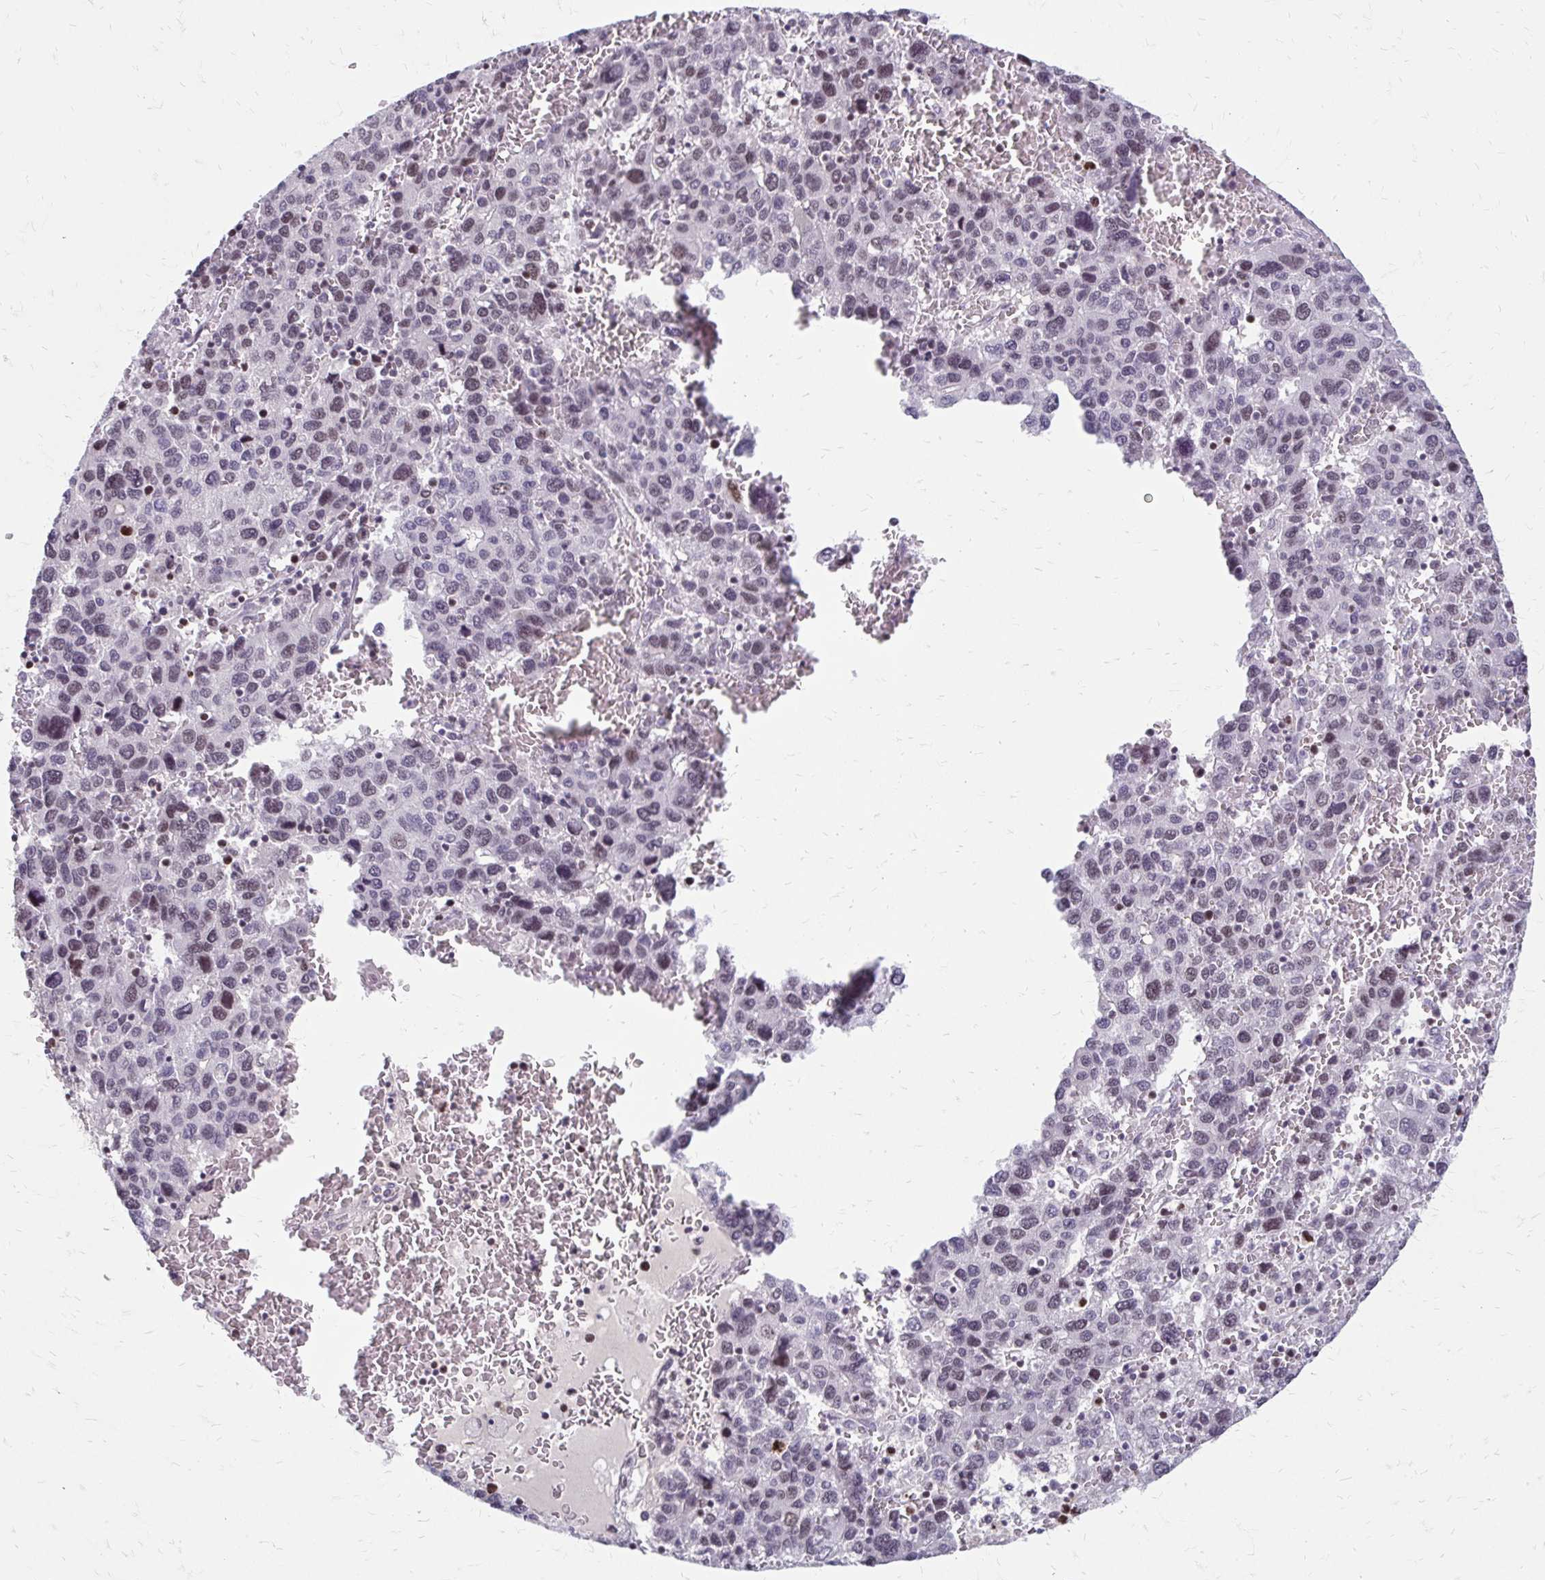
{"staining": {"intensity": "weak", "quantity": "25%-75%", "location": "nuclear"}, "tissue": "liver cancer", "cell_type": "Tumor cells", "image_type": "cancer", "snomed": [{"axis": "morphology", "description": "Carcinoma, Hepatocellular, NOS"}, {"axis": "topography", "description": "Liver"}], "caption": "IHC staining of liver cancer, which demonstrates low levels of weak nuclear positivity in approximately 25%-75% of tumor cells indicating weak nuclear protein expression. The staining was performed using DAB (3,3'-diaminobenzidine) (brown) for protein detection and nuclei were counterstained in hematoxylin (blue).", "gene": "EED", "patient": {"sex": "male", "age": 69}}